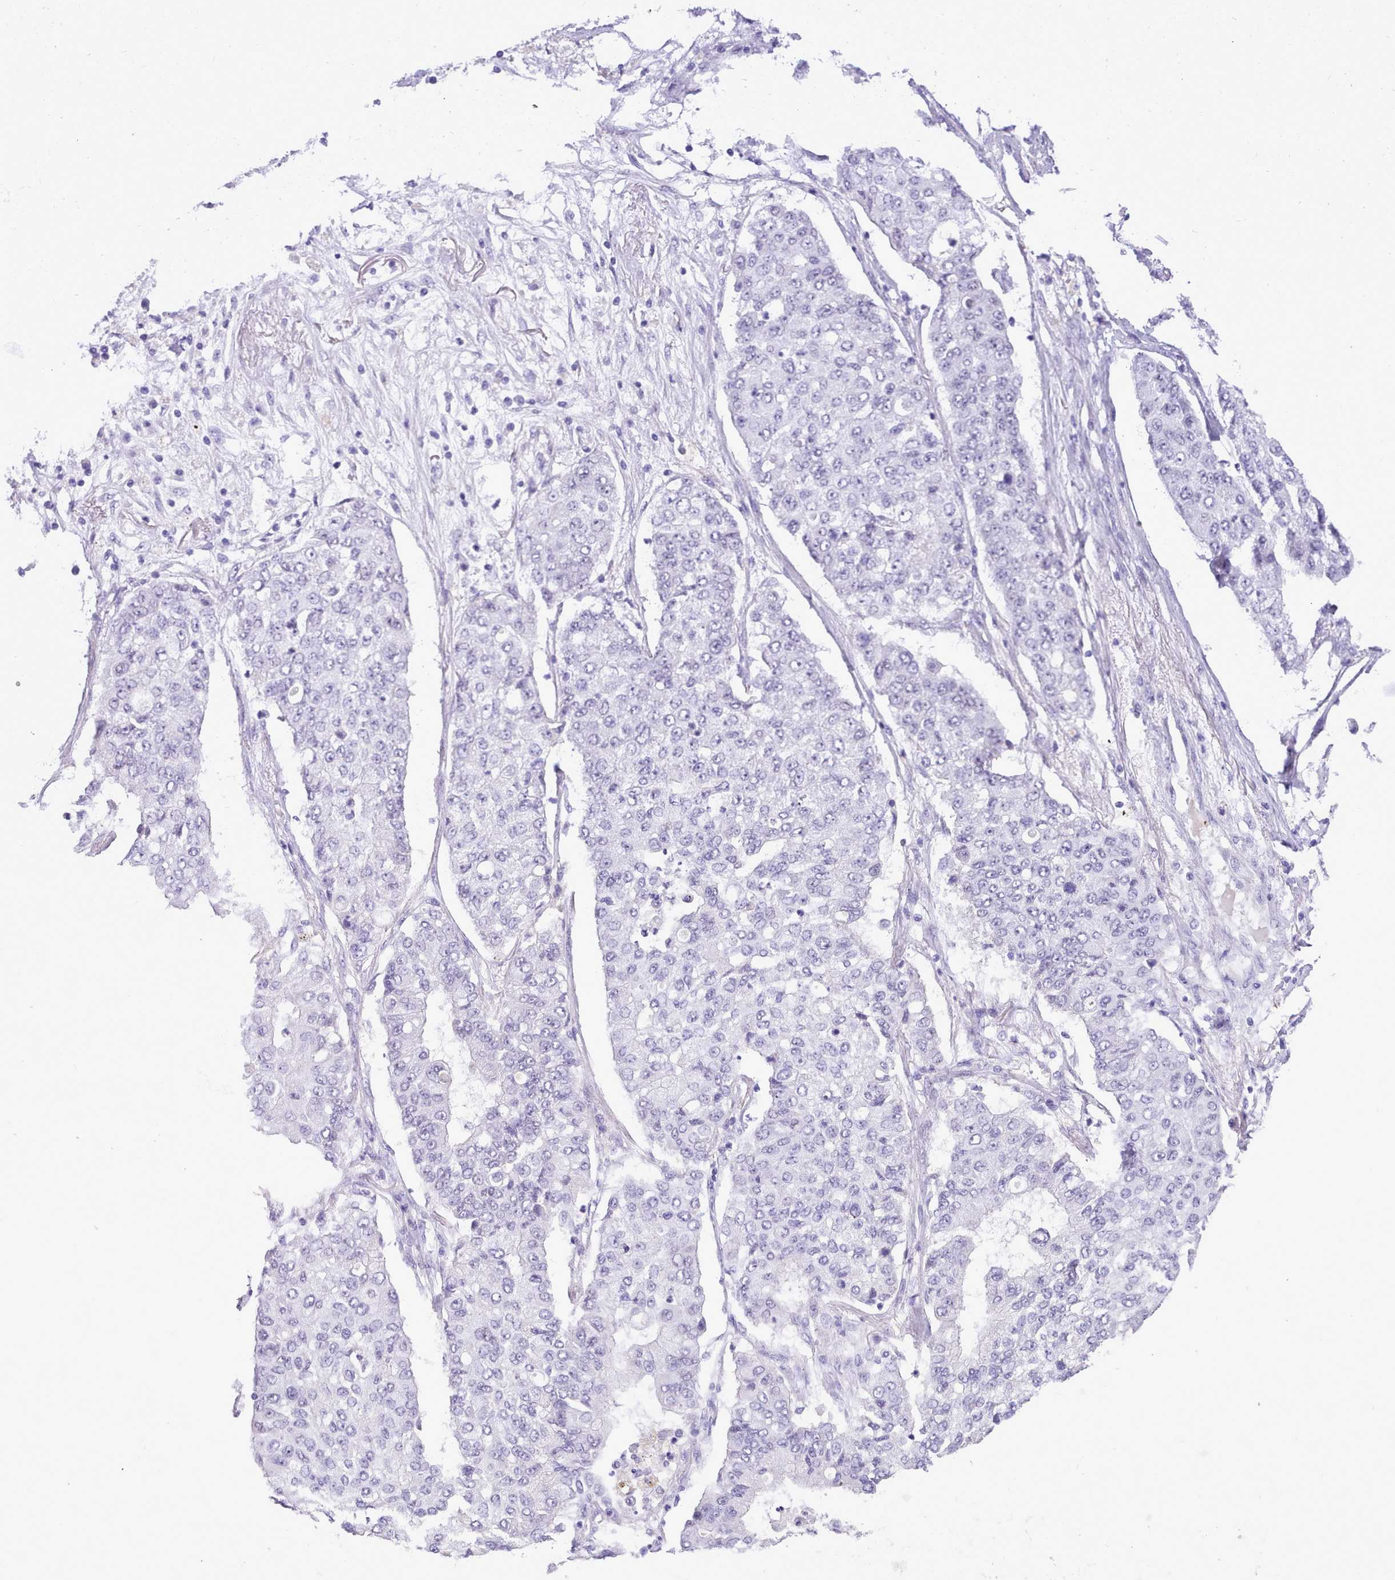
{"staining": {"intensity": "negative", "quantity": "none", "location": "none"}, "tissue": "lung cancer", "cell_type": "Tumor cells", "image_type": "cancer", "snomed": [{"axis": "morphology", "description": "Squamous cell carcinoma, NOS"}, {"axis": "topography", "description": "Lung"}], "caption": "Human lung cancer stained for a protein using immunohistochemistry reveals no staining in tumor cells.", "gene": "LRRC37A", "patient": {"sex": "male", "age": 74}}